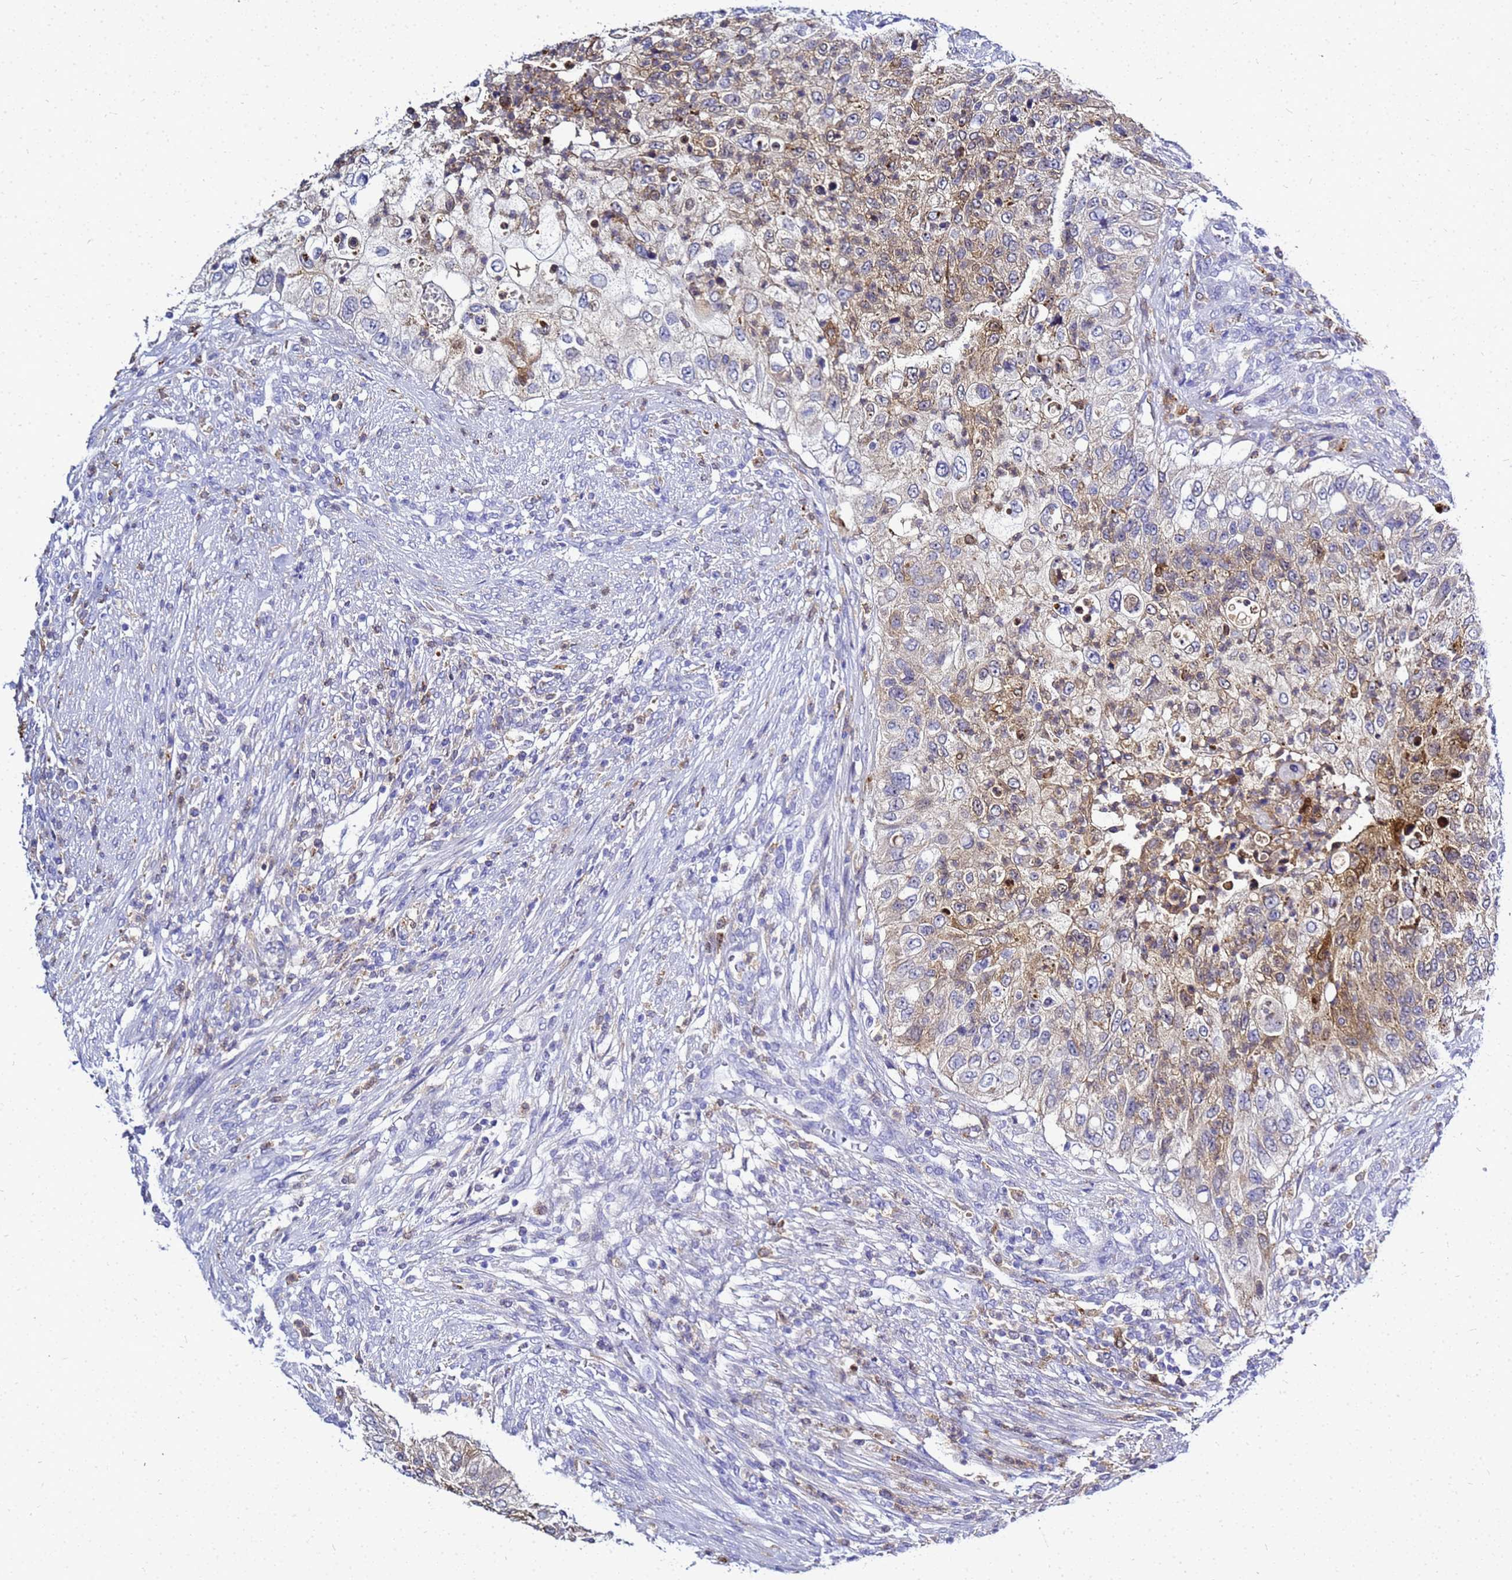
{"staining": {"intensity": "weak", "quantity": "<25%", "location": "cytoplasmic/membranous"}, "tissue": "urothelial cancer", "cell_type": "Tumor cells", "image_type": "cancer", "snomed": [{"axis": "morphology", "description": "Urothelial carcinoma, High grade"}, {"axis": "topography", "description": "Urinary bladder"}], "caption": "DAB (3,3'-diaminobenzidine) immunohistochemical staining of human high-grade urothelial carcinoma shows no significant staining in tumor cells. The staining was performed using DAB (3,3'-diaminobenzidine) to visualize the protein expression in brown, while the nuclei were stained in blue with hematoxylin (Magnification: 20x).", "gene": "CSTA", "patient": {"sex": "female", "age": 60}}